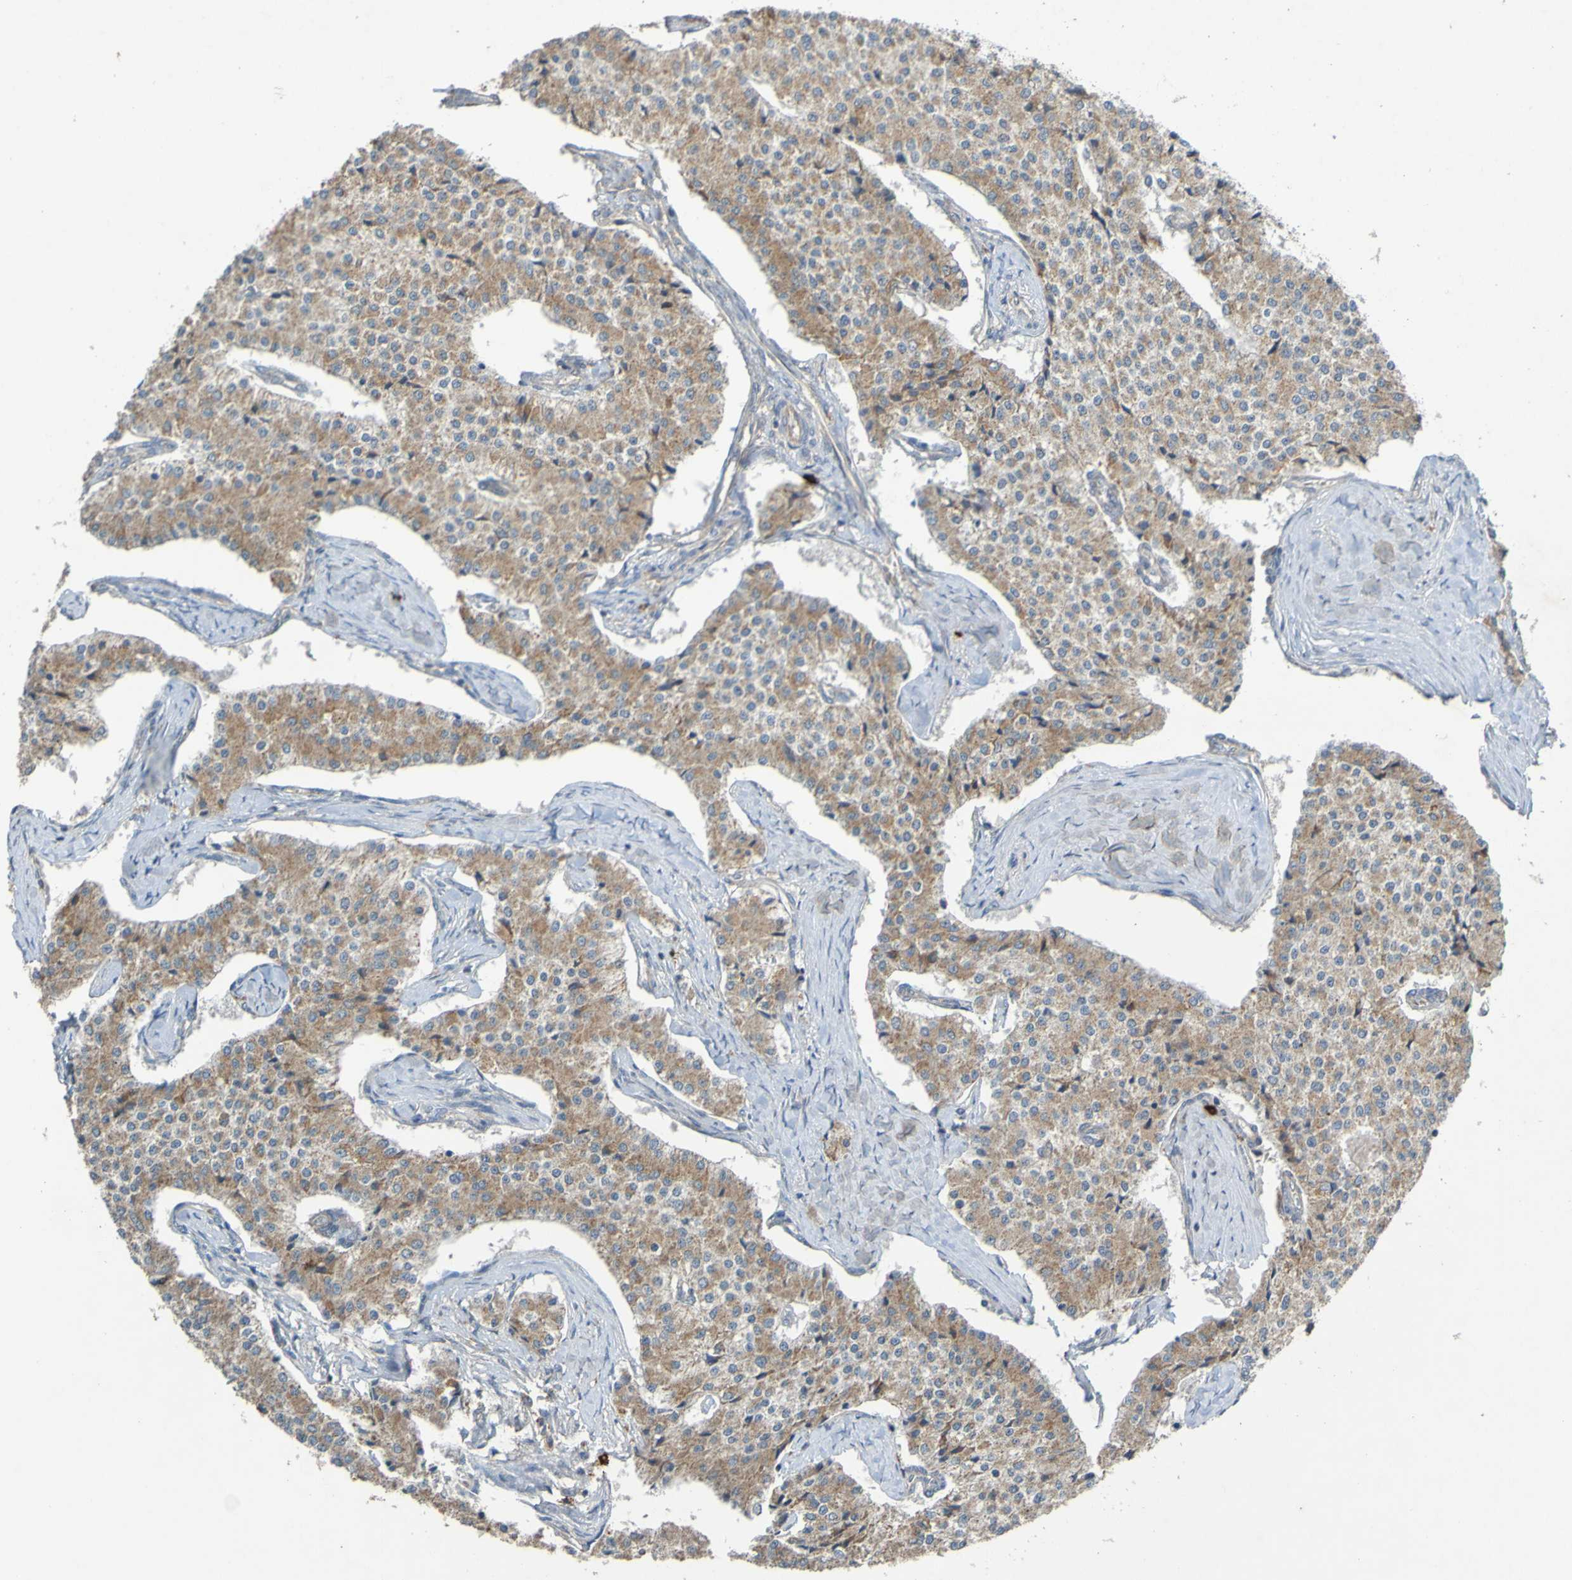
{"staining": {"intensity": "weak", "quantity": ">75%", "location": "cytoplasmic/membranous"}, "tissue": "carcinoid", "cell_type": "Tumor cells", "image_type": "cancer", "snomed": [{"axis": "morphology", "description": "Carcinoid, malignant, NOS"}, {"axis": "topography", "description": "Colon"}], "caption": "Carcinoid (malignant) tissue shows weak cytoplasmic/membranous staining in about >75% of tumor cells, visualized by immunohistochemistry.", "gene": "B3GAT2", "patient": {"sex": "female", "age": 52}}